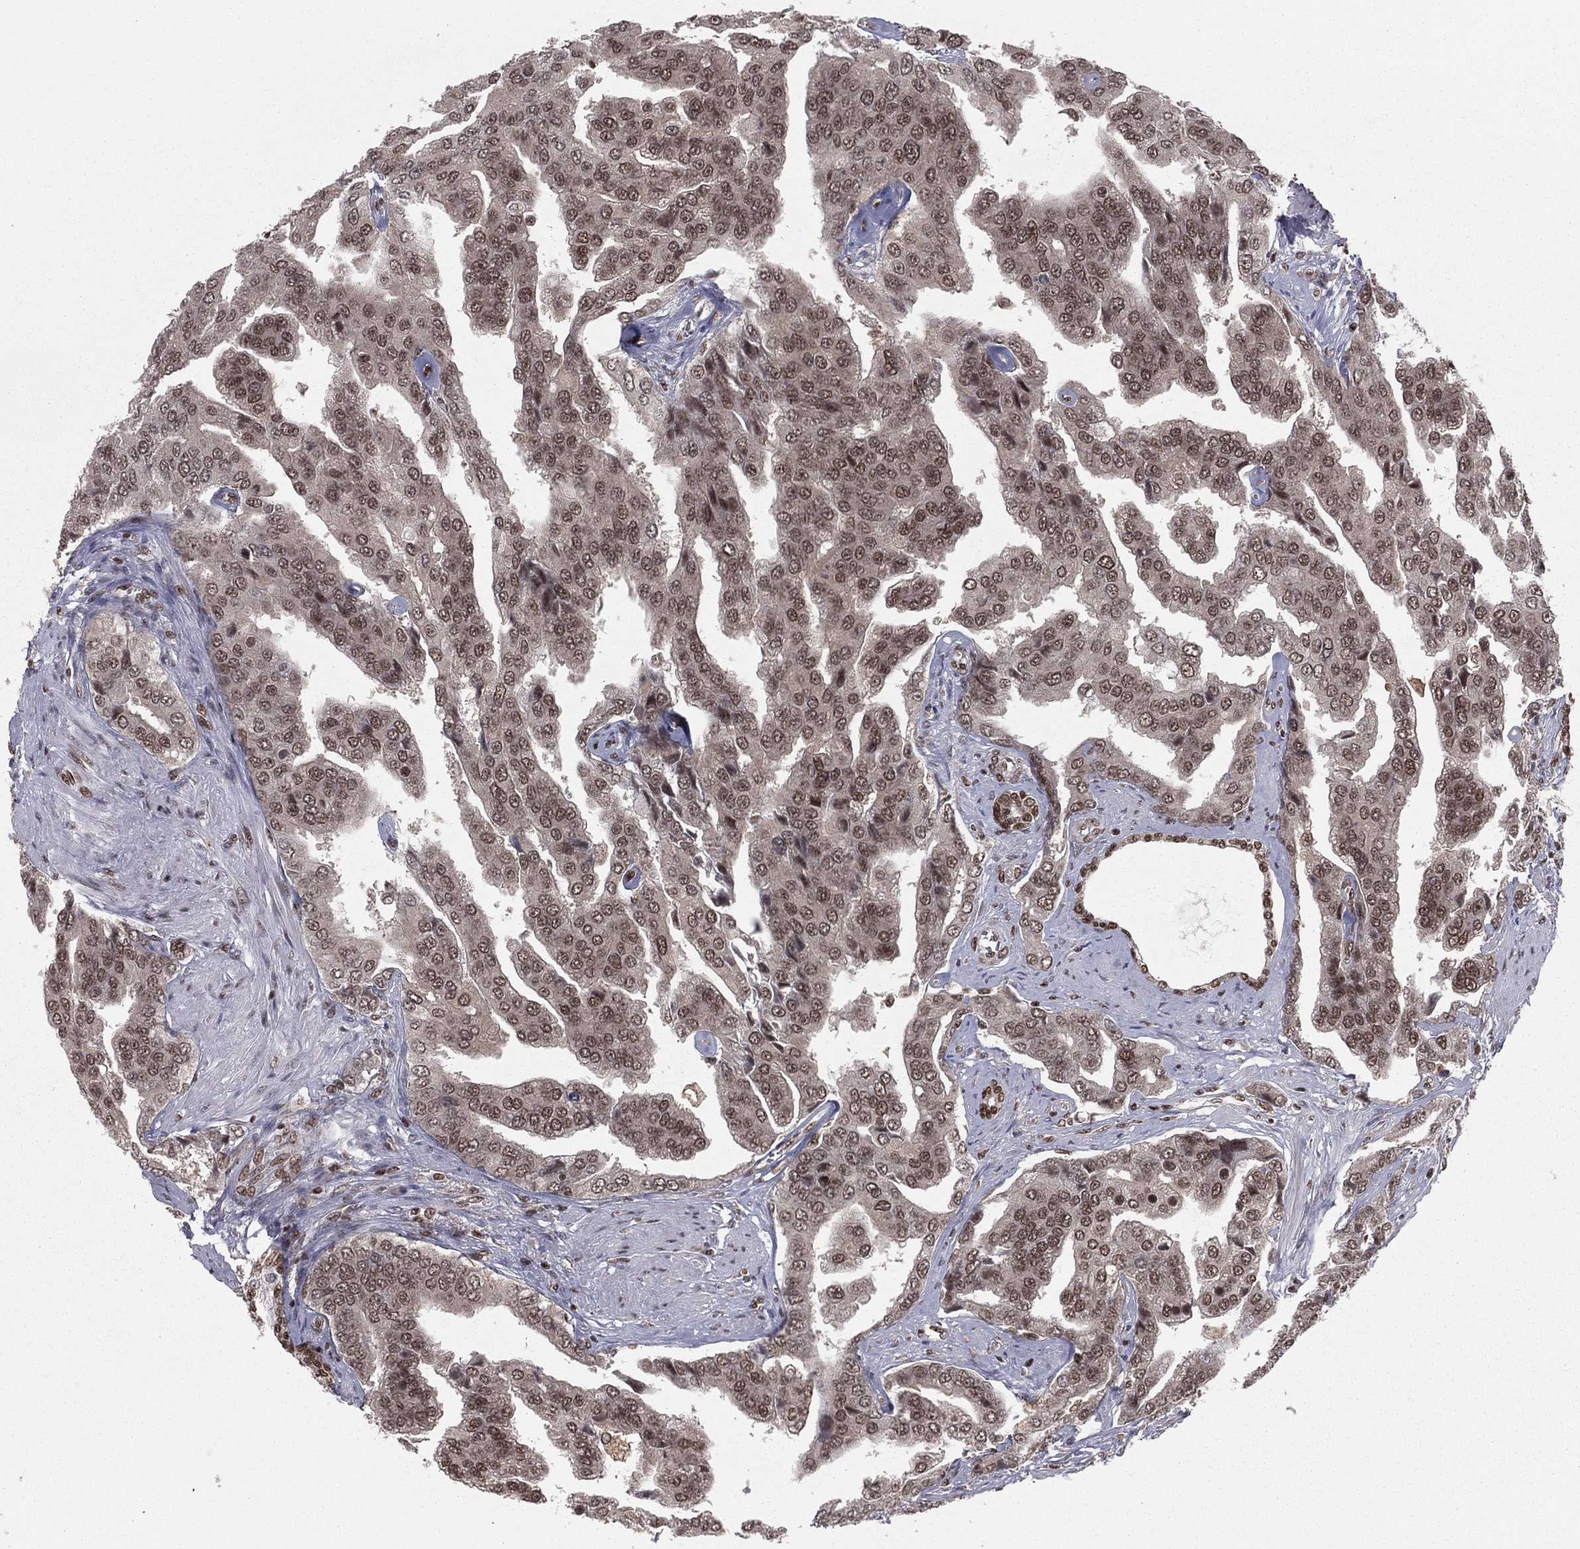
{"staining": {"intensity": "moderate", "quantity": "<25%", "location": "nuclear"}, "tissue": "prostate cancer", "cell_type": "Tumor cells", "image_type": "cancer", "snomed": [{"axis": "morphology", "description": "Adenocarcinoma, NOS"}, {"axis": "topography", "description": "Prostate and seminal vesicle, NOS"}, {"axis": "topography", "description": "Prostate"}], "caption": "DAB immunohistochemical staining of prostate adenocarcinoma shows moderate nuclear protein expression in approximately <25% of tumor cells.", "gene": "NFYB", "patient": {"sex": "male", "age": 69}}